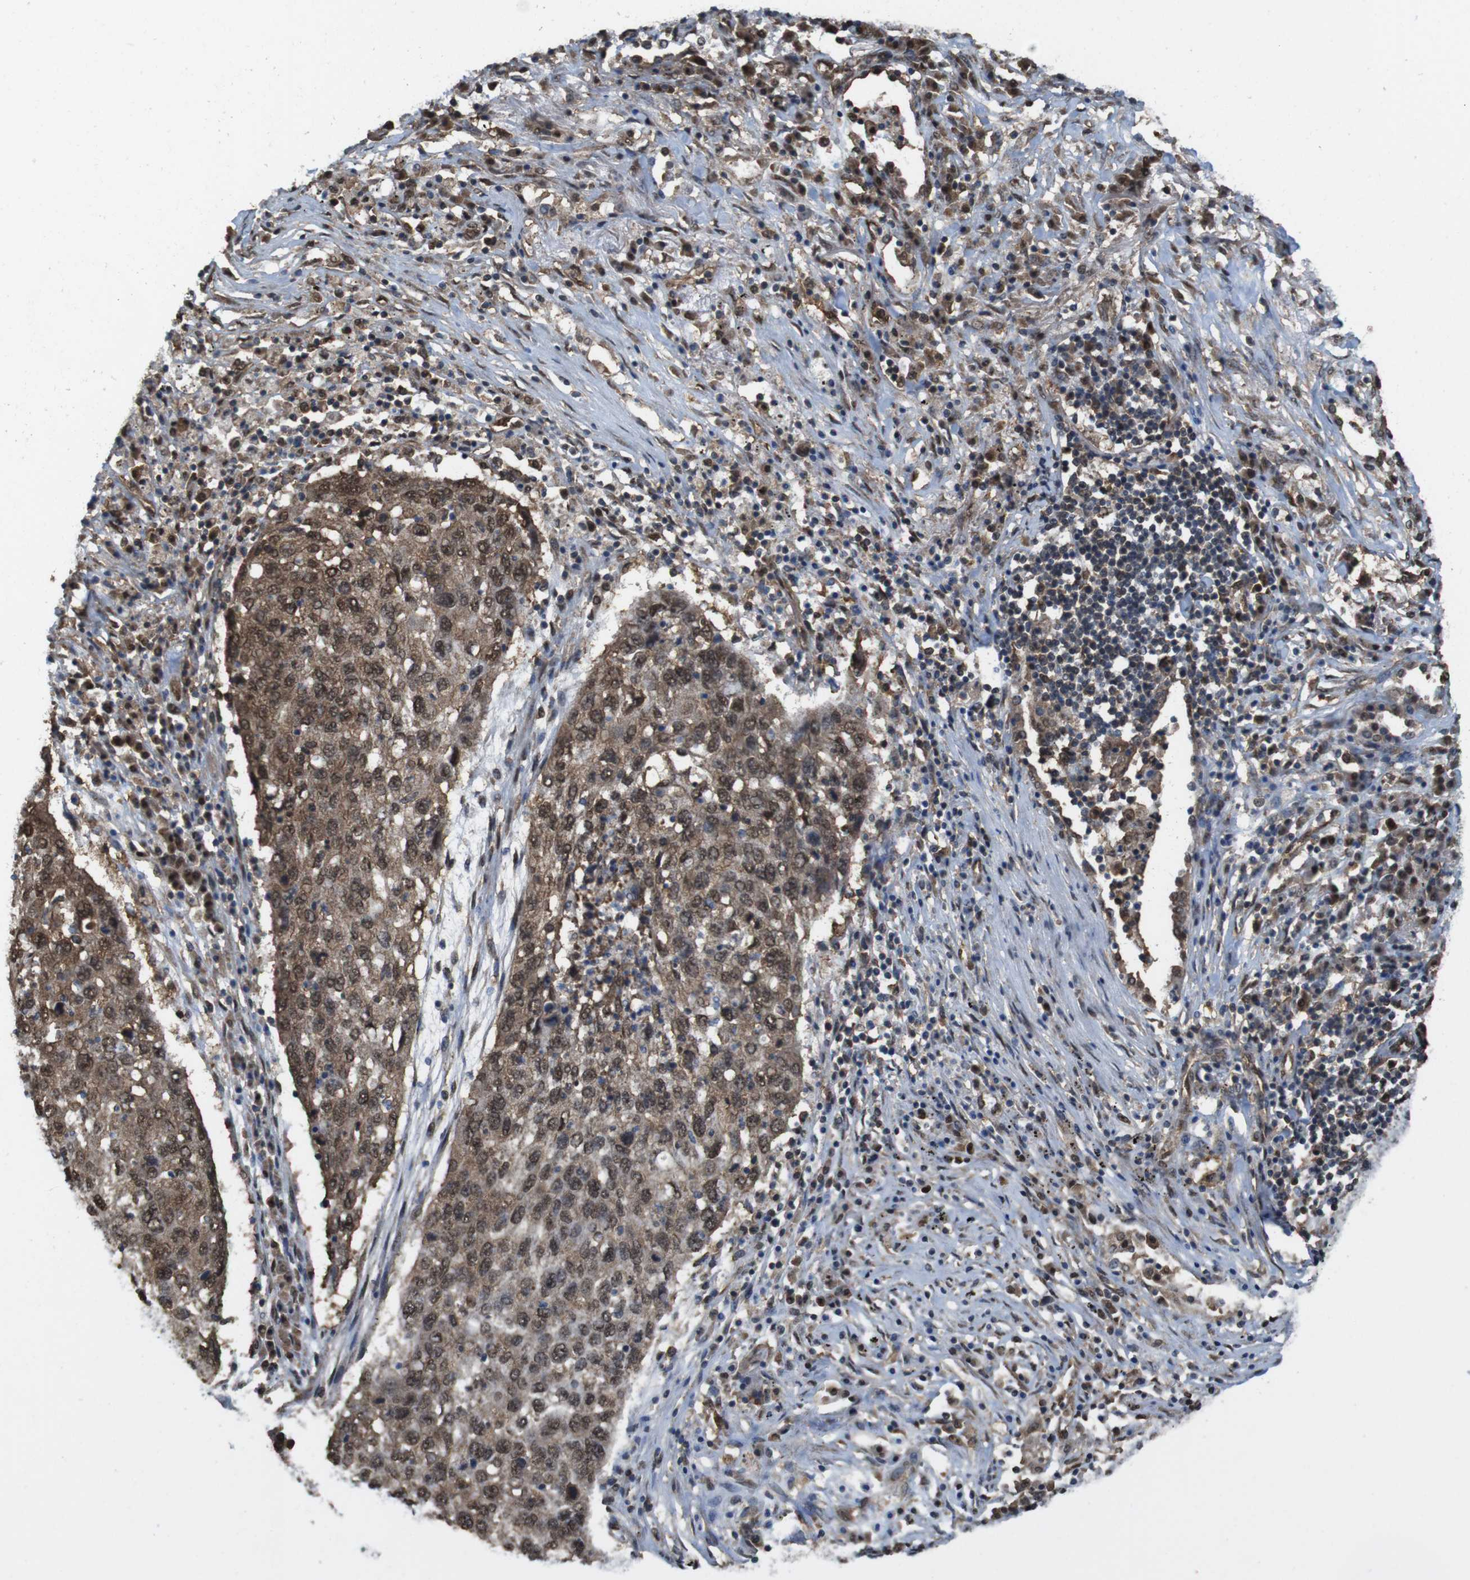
{"staining": {"intensity": "moderate", "quantity": ">75%", "location": "cytoplasmic/membranous,nuclear"}, "tissue": "lung cancer", "cell_type": "Tumor cells", "image_type": "cancer", "snomed": [{"axis": "morphology", "description": "Squamous cell carcinoma, NOS"}, {"axis": "topography", "description": "Lung"}], "caption": "Moderate cytoplasmic/membranous and nuclear protein expression is seen in approximately >75% of tumor cells in lung cancer.", "gene": "YWHAG", "patient": {"sex": "female", "age": 63}}